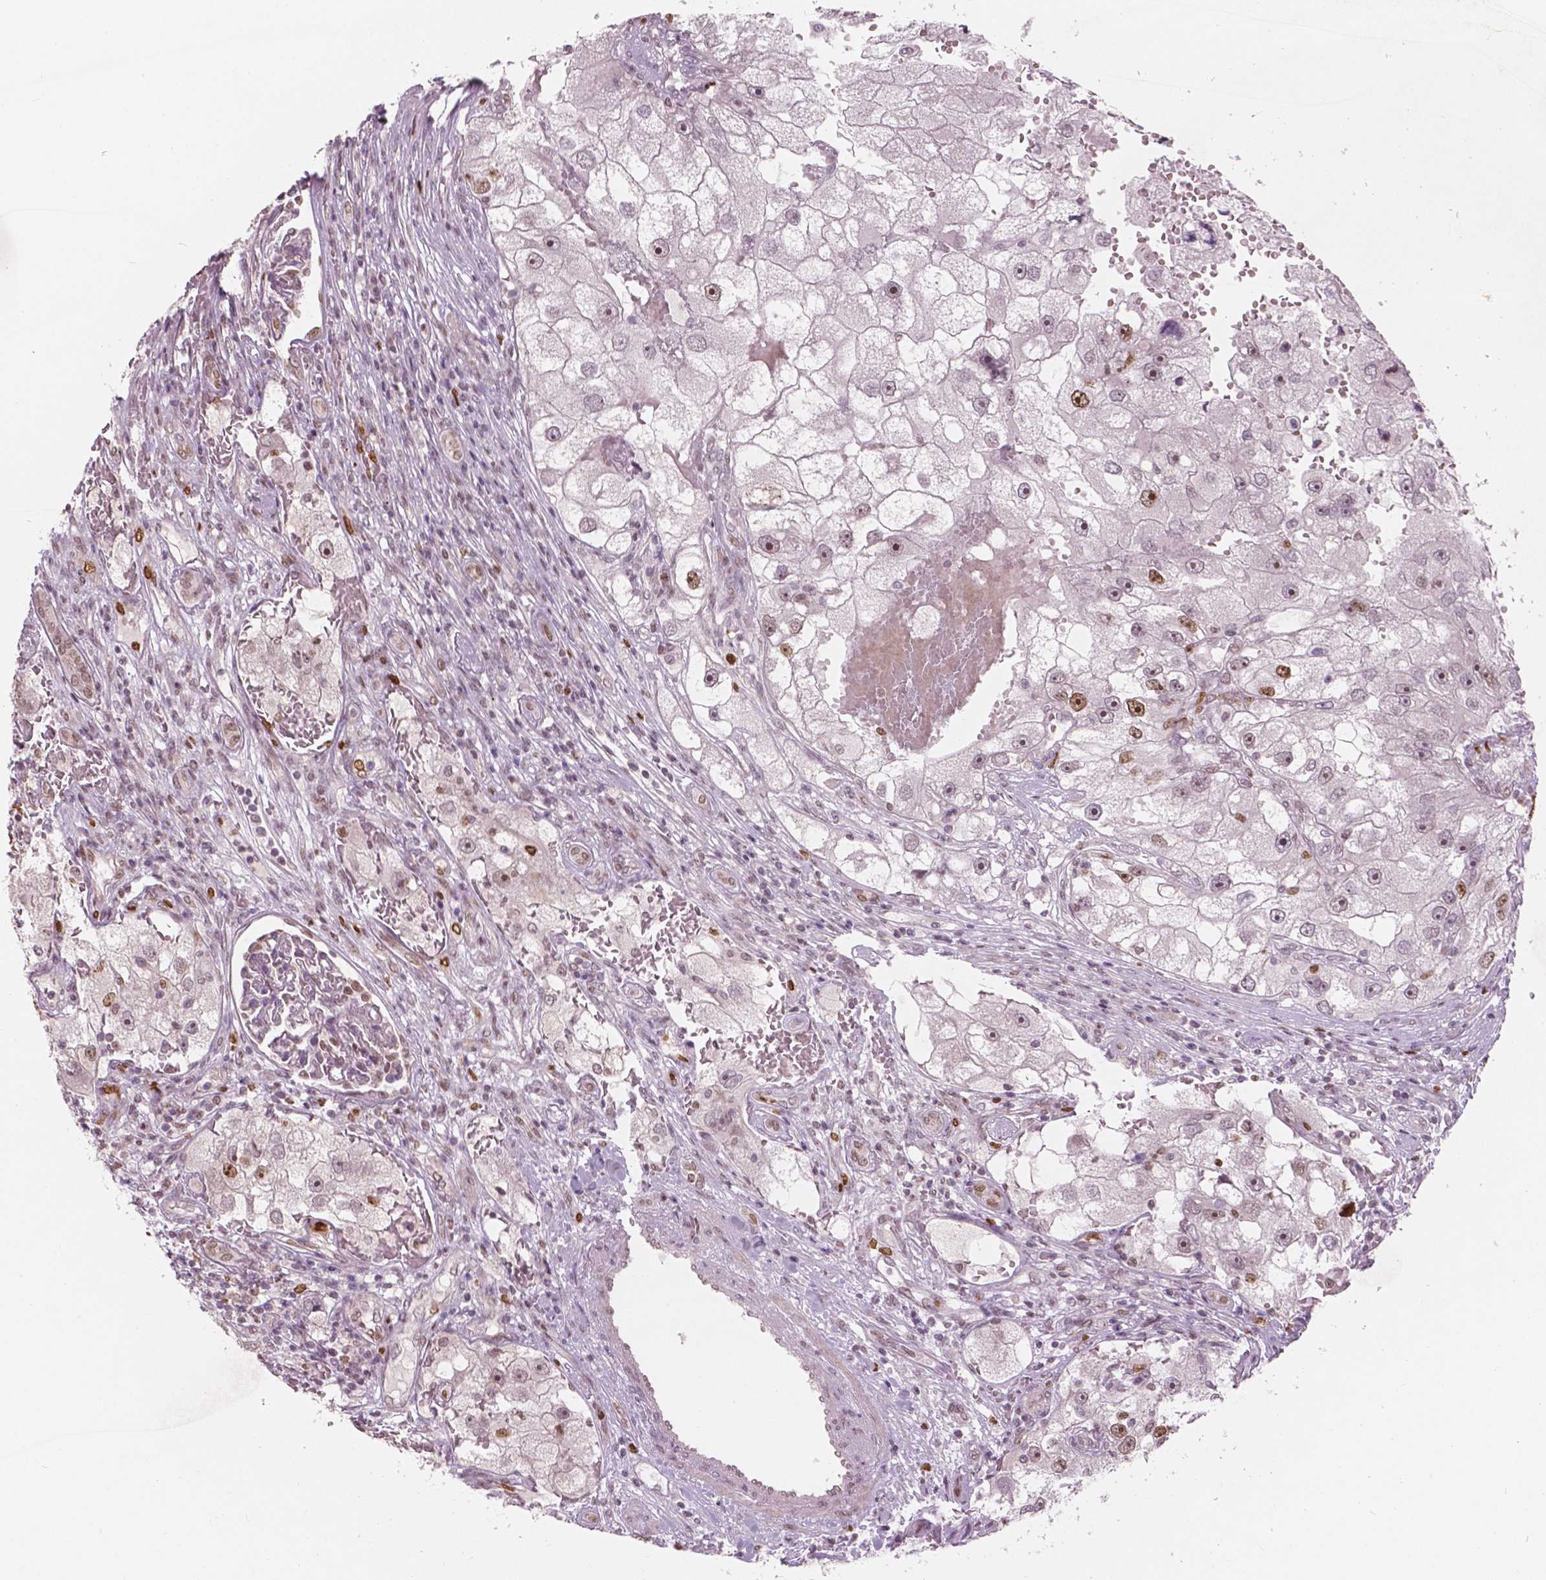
{"staining": {"intensity": "strong", "quantity": "25%-75%", "location": "nuclear"}, "tissue": "renal cancer", "cell_type": "Tumor cells", "image_type": "cancer", "snomed": [{"axis": "morphology", "description": "Adenocarcinoma, NOS"}, {"axis": "topography", "description": "Kidney"}], "caption": "Immunohistochemistry image of renal adenocarcinoma stained for a protein (brown), which exhibits high levels of strong nuclear staining in approximately 25%-75% of tumor cells.", "gene": "NSD2", "patient": {"sex": "male", "age": 63}}